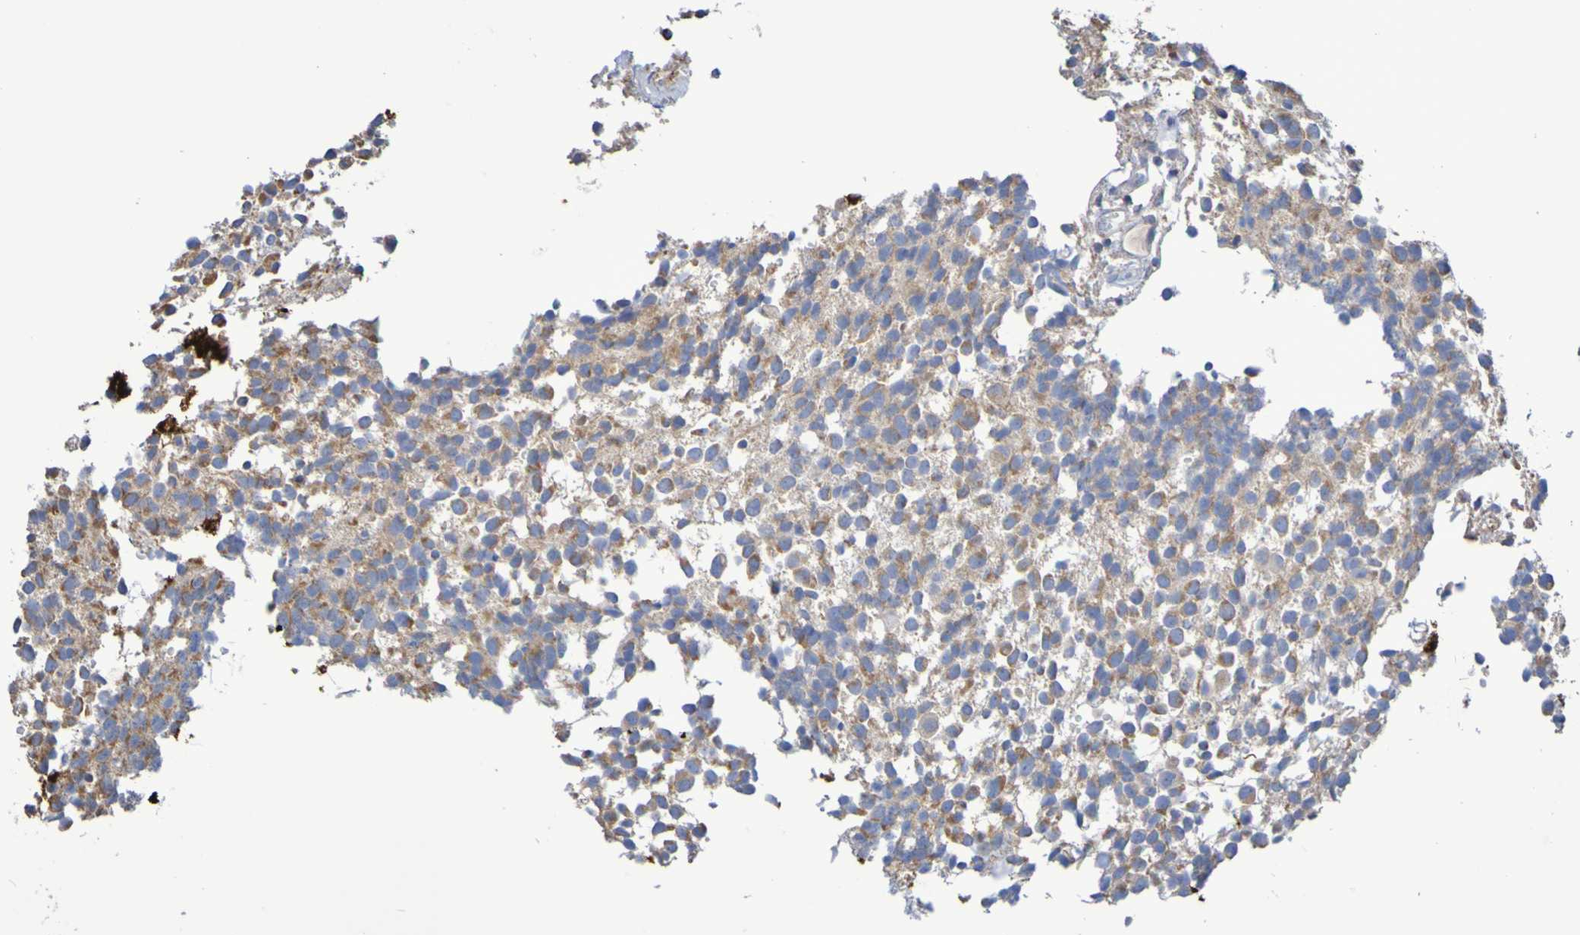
{"staining": {"intensity": "weak", "quantity": ">75%", "location": "cytoplasmic/membranous"}, "tissue": "glioma", "cell_type": "Tumor cells", "image_type": "cancer", "snomed": [{"axis": "morphology", "description": "Glioma, malignant, High grade"}, {"axis": "topography", "description": "Brain"}], "caption": "The micrograph reveals a brown stain indicating the presence of a protein in the cytoplasmic/membranous of tumor cells in malignant glioma (high-grade). (brown staining indicates protein expression, while blue staining denotes nuclei).", "gene": "CNTN2", "patient": {"sex": "male", "age": 32}}